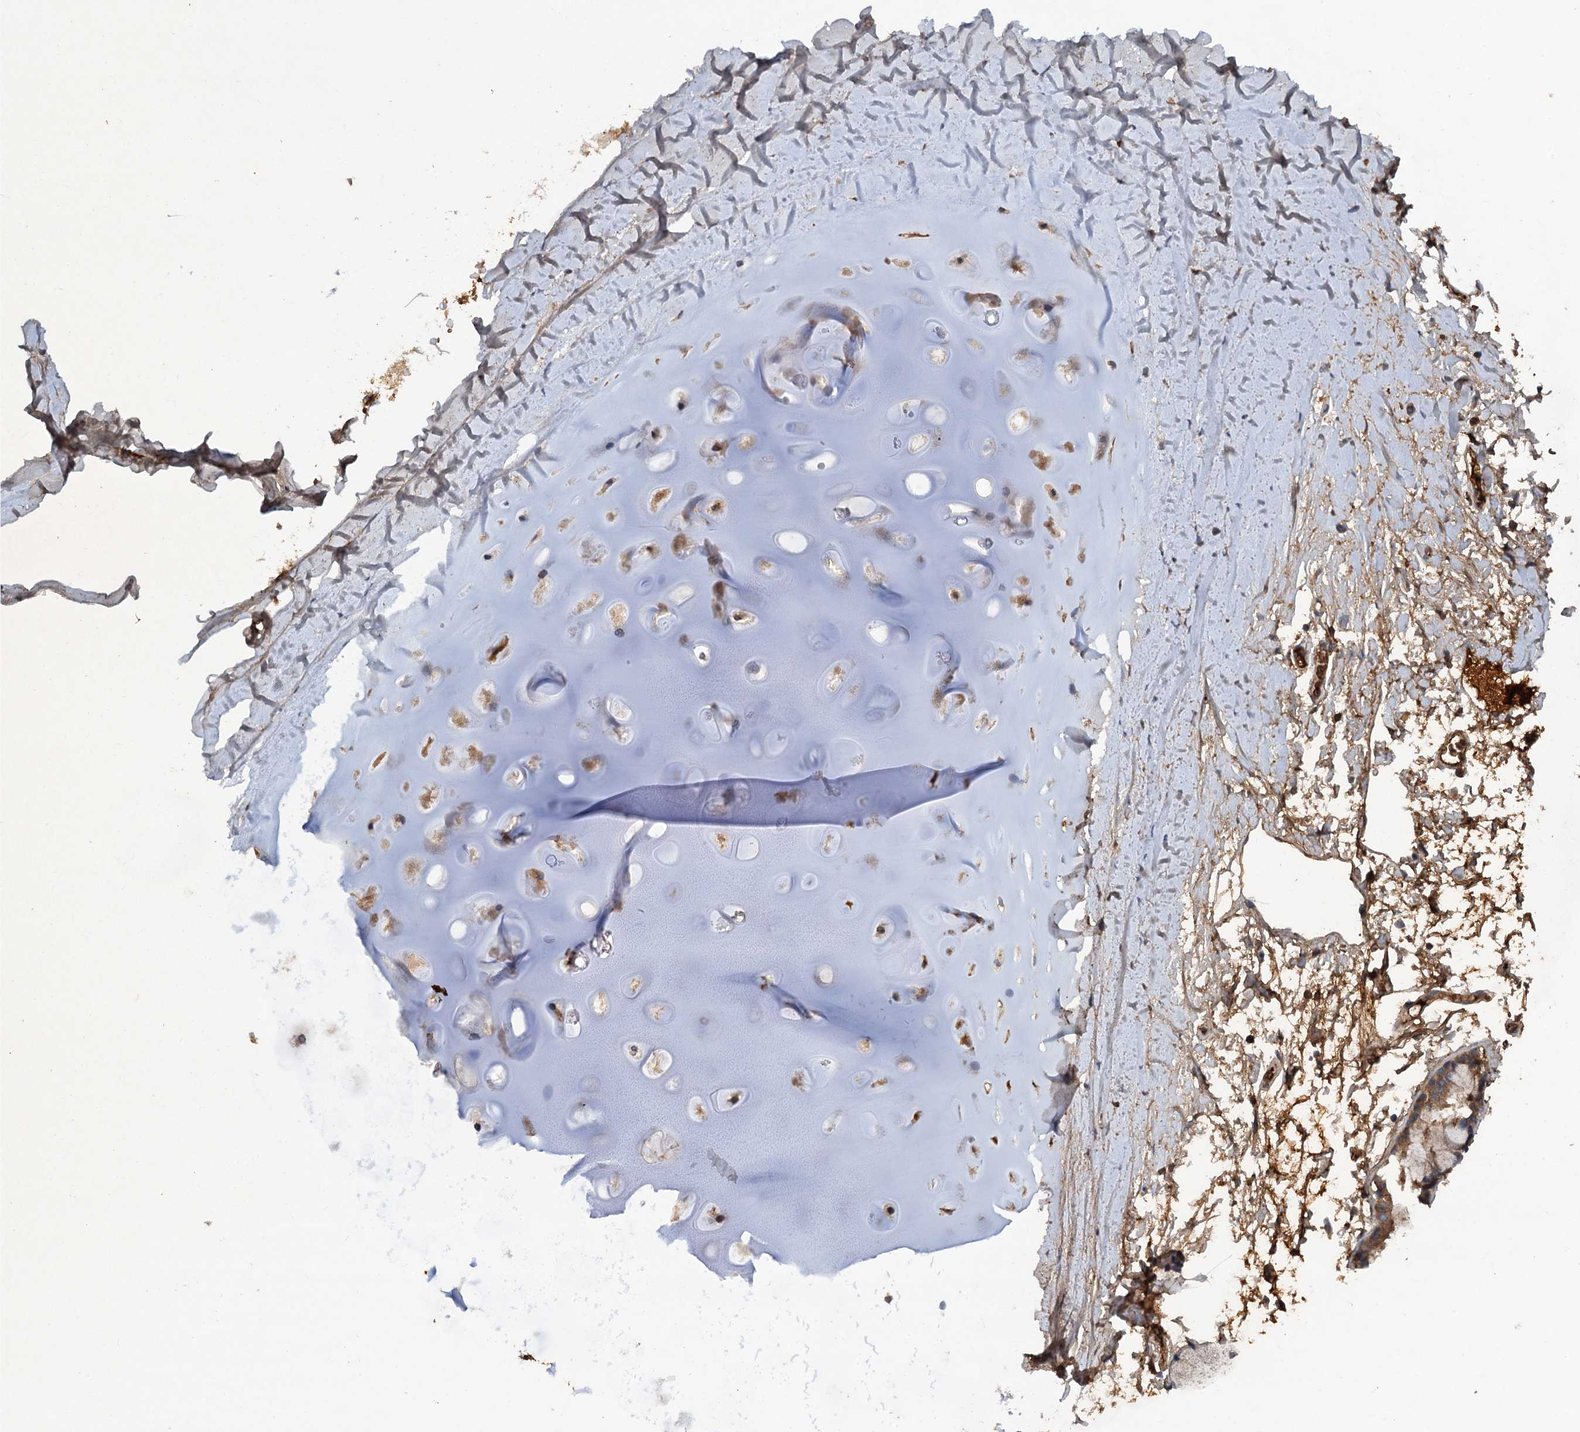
{"staining": {"intensity": "moderate", "quantity": "25%-75%", "location": "cytoplasmic/membranous"}, "tissue": "adipose tissue", "cell_type": "Adipocytes", "image_type": "normal", "snomed": [{"axis": "morphology", "description": "Normal tissue, NOS"}, {"axis": "topography", "description": "Lymph node"}, {"axis": "topography", "description": "Bronchus"}], "caption": "Brown immunohistochemical staining in unremarkable human adipose tissue exhibits moderate cytoplasmic/membranous expression in approximately 25%-75% of adipocytes.", "gene": "HAPLN3", "patient": {"sex": "male", "age": 63}}